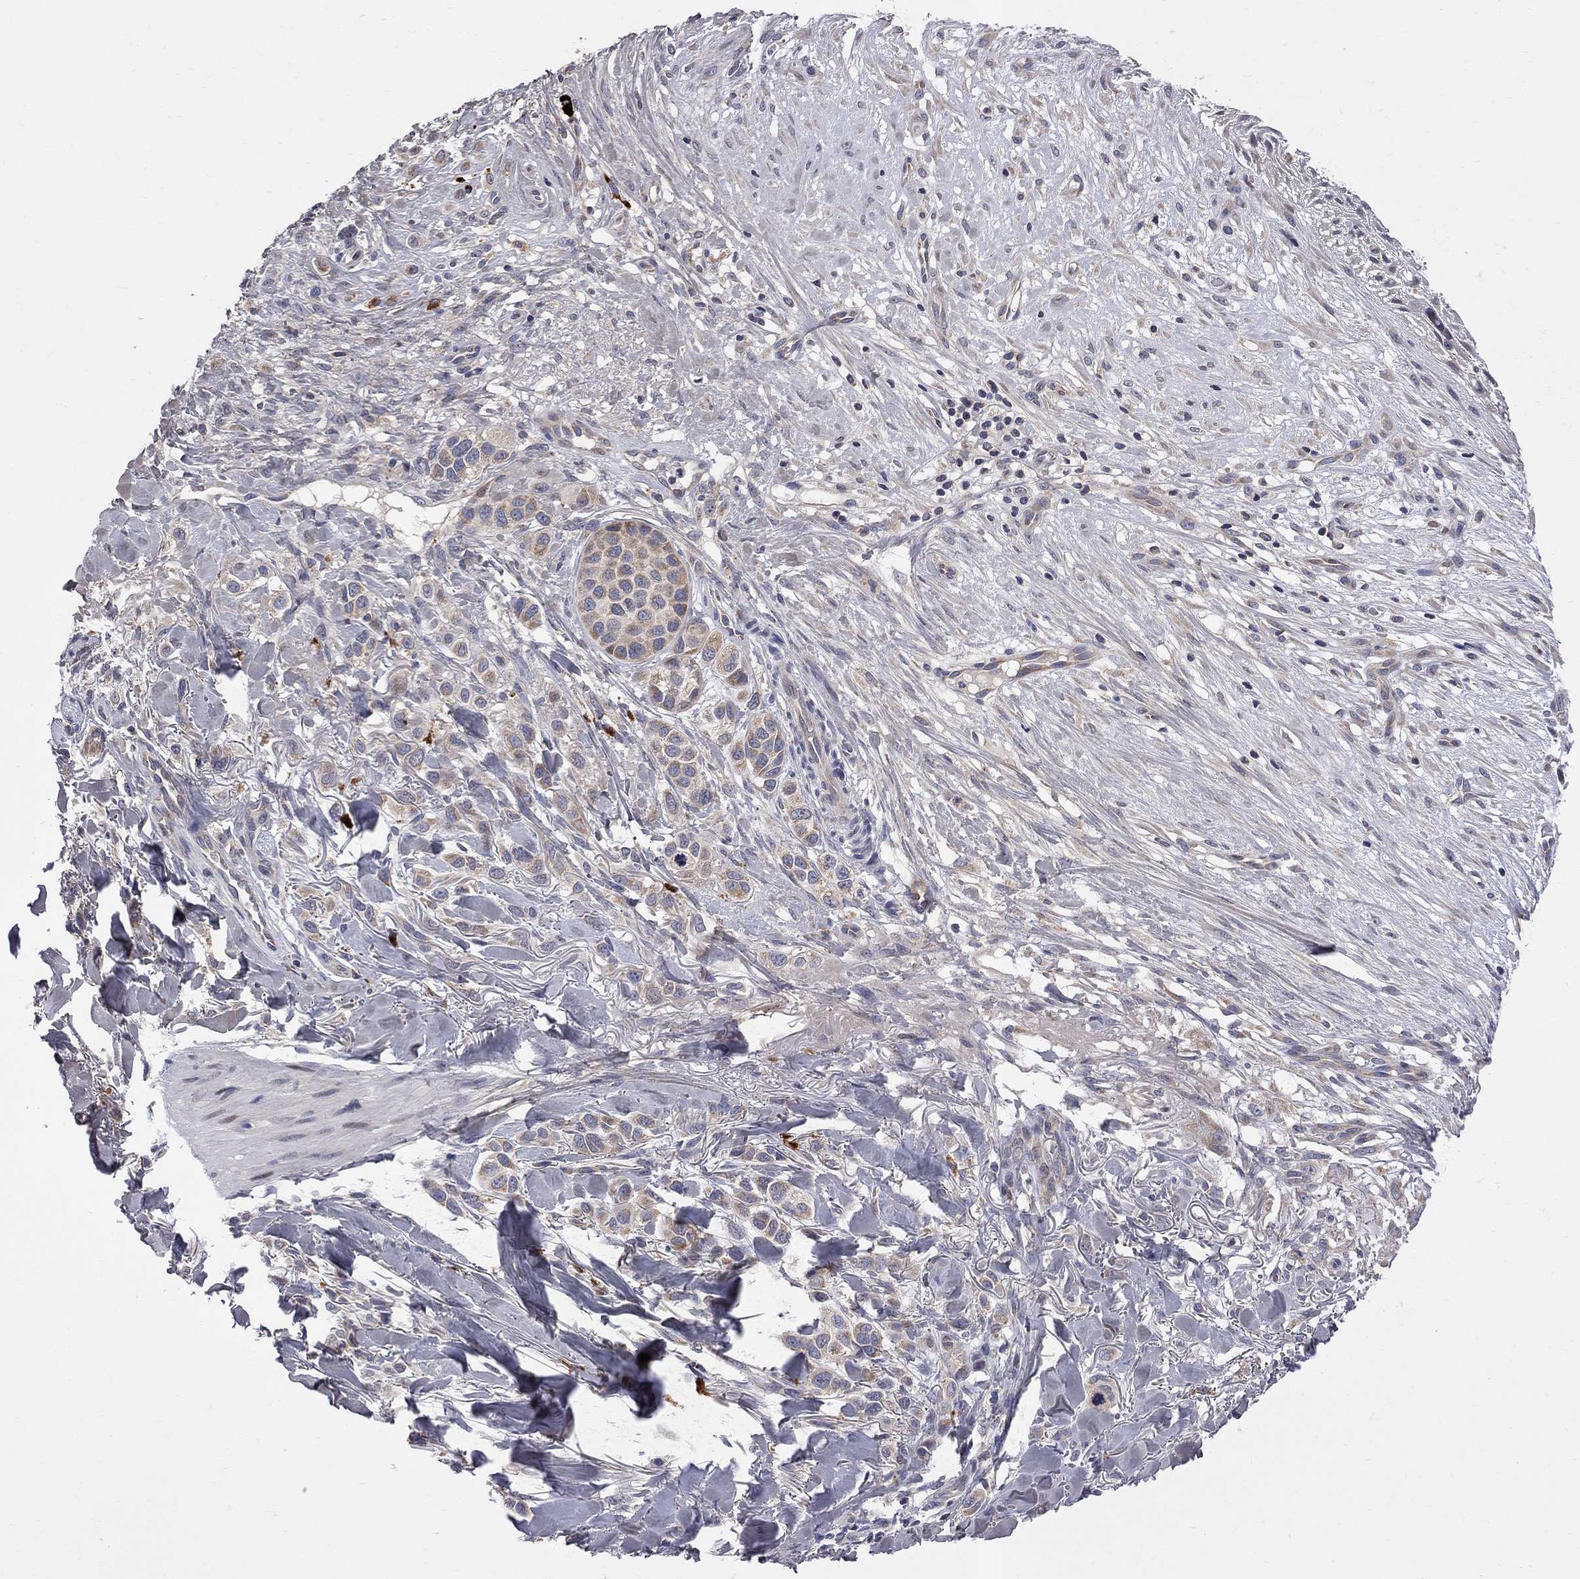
{"staining": {"intensity": "weak", "quantity": ">75%", "location": "cytoplasmic/membranous"}, "tissue": "melanoma", "cell_type": "Tumor cells", "image_type": "cancer", "snomed": [{"axis": "morphology", "description": "Malignant melanoma, NOS"}, {"axis": "topography", "description": "Skin"}], "caption": "Human melanoma stained for a protein (brown) displays weak cytoplasmic/membranous positive staining in about >75% of tumor cells.", "gene": "CNOT11", "patient": {"sex": "male", "age": 57}}